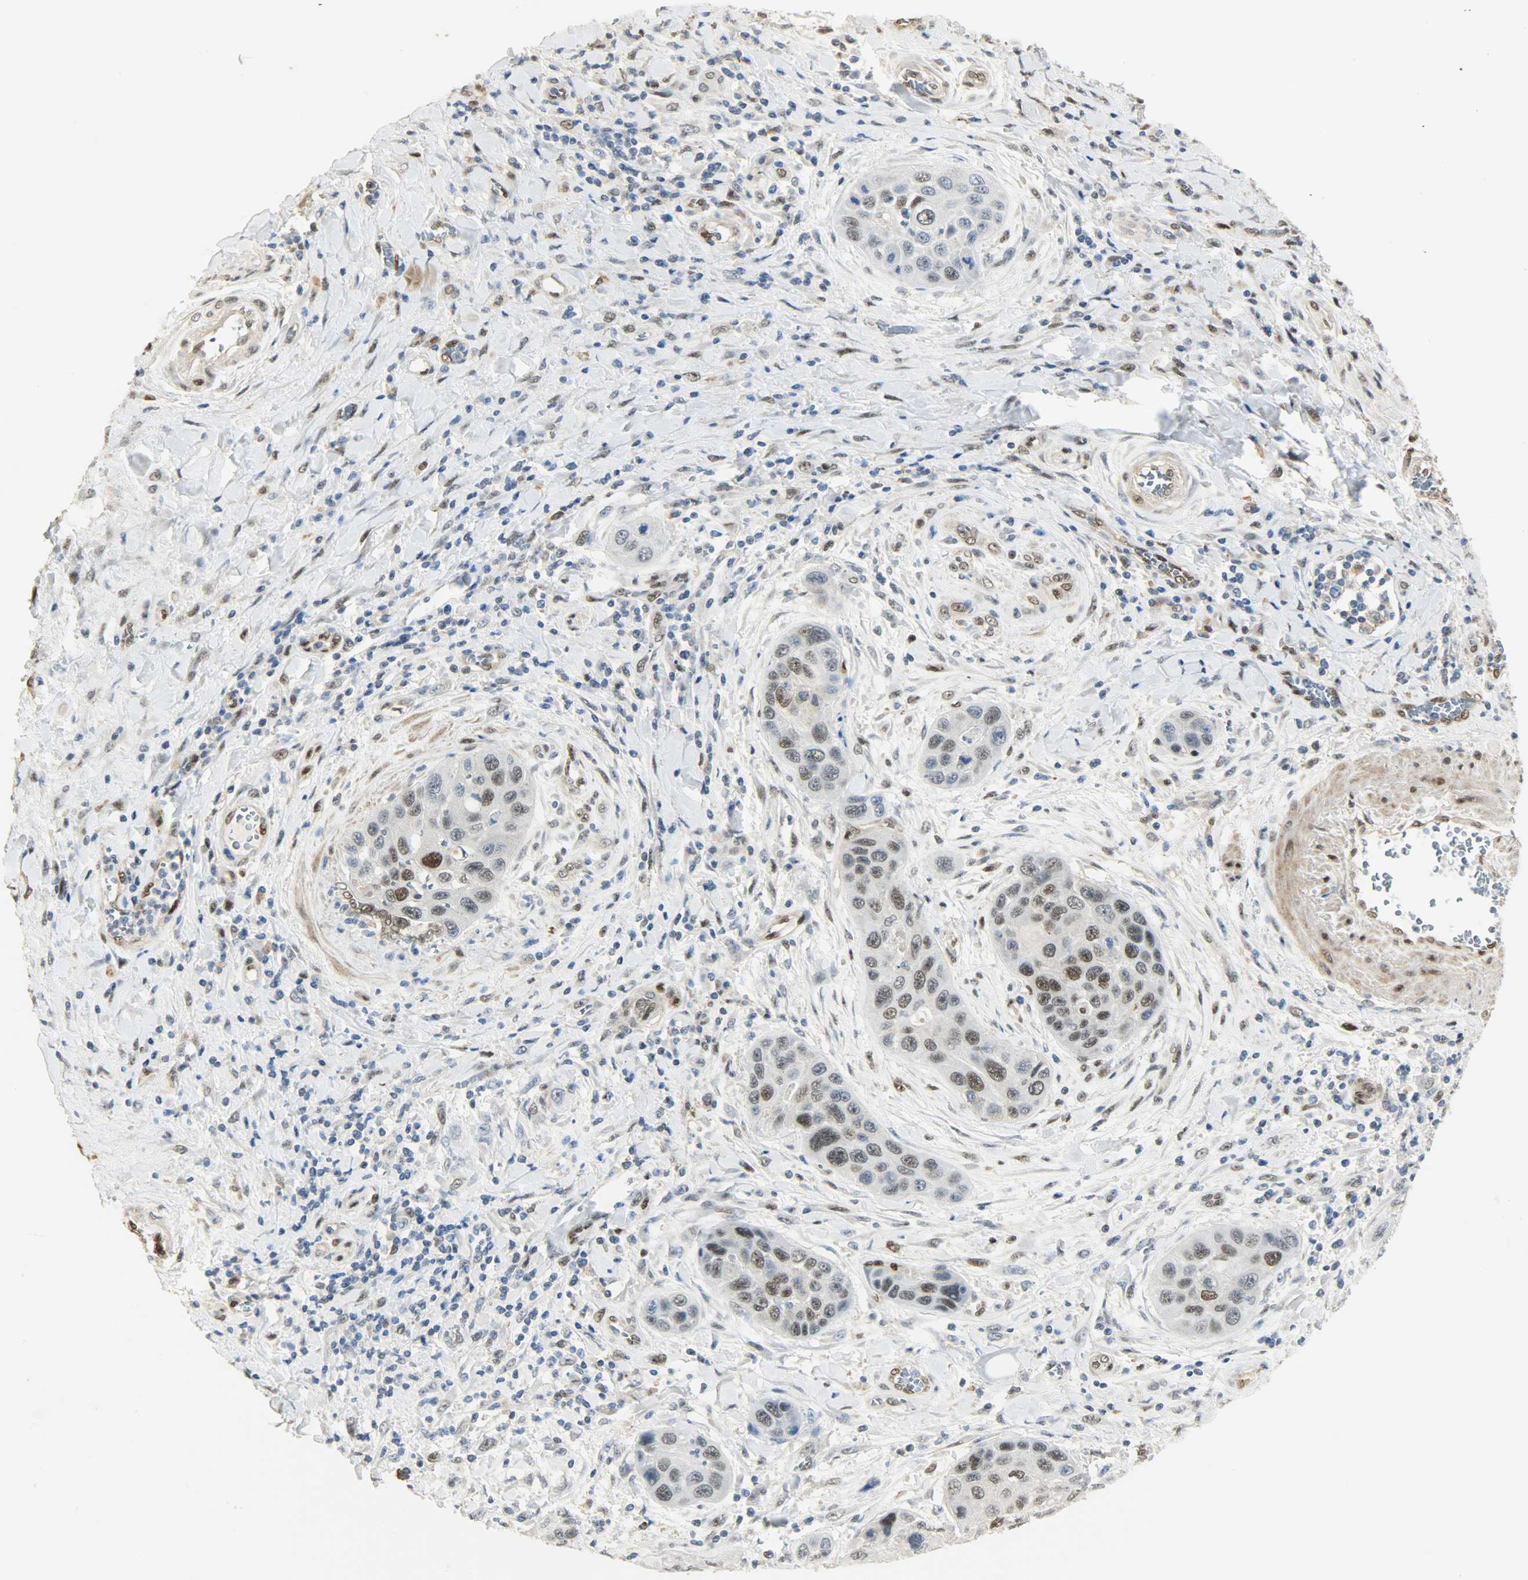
{"staining": {"intensity": "moderate", "quantity": "25%-75%", "location": "nuclear"}, "tissue": "pancreatic cancer", "cell_type": "Tumor cells", "image_type": "cancer", "snomed": [{"axis": "morphology", "description": "Adenocarcinoma, NOS"}, {"axis": "topography", "description": "Pancreas"}], "caption": "Immunohistochemical staining of human pancreatic adenocarcinoma demonstrates moderate nuclear protein expression in approximately 25%-75% of tumor cells.", "gene": "NPEPL1", "patient": {"sex": "female", "age": 70}}